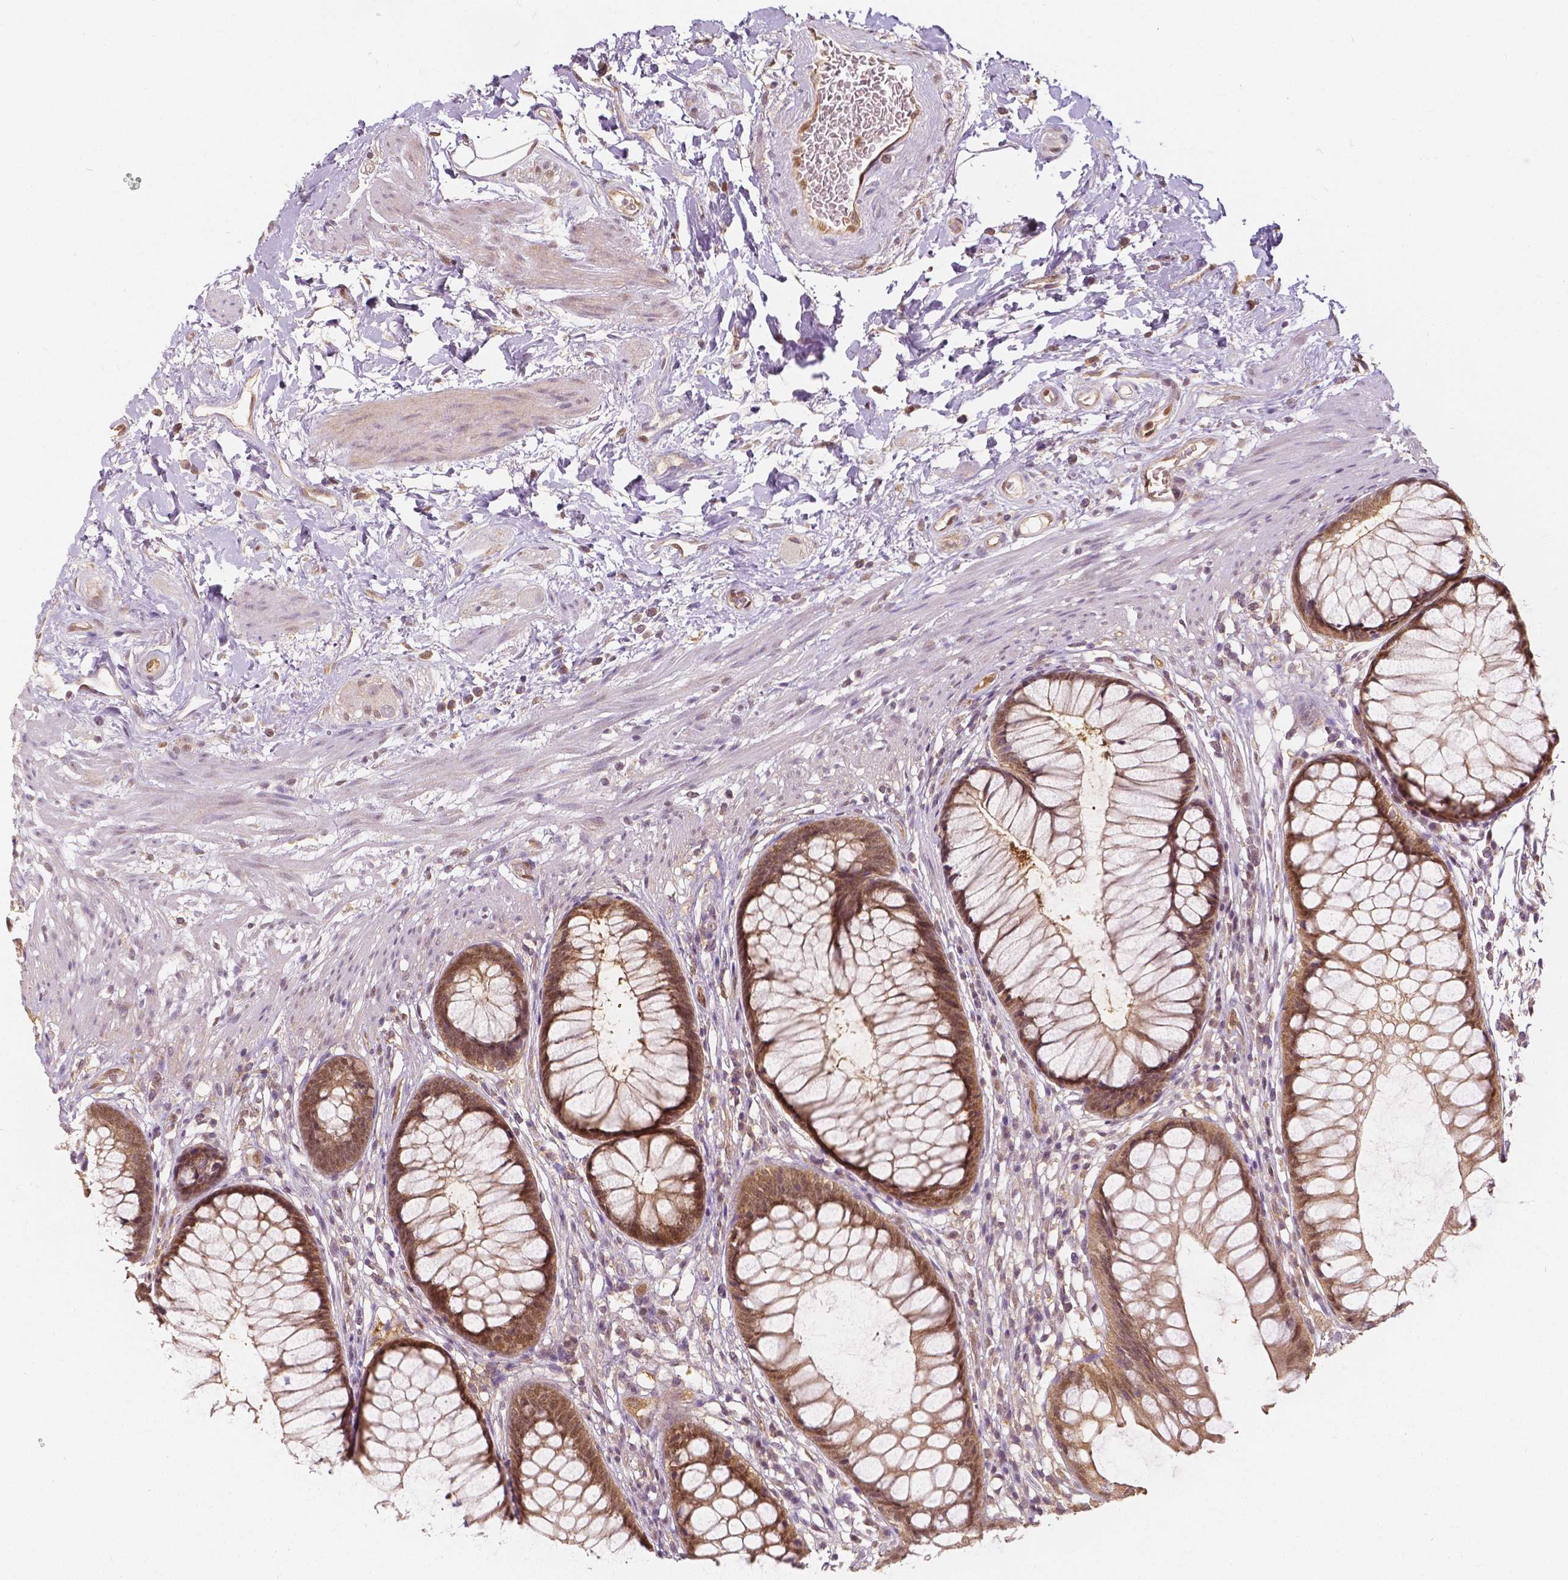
{"staining": {"intensity": "moderate", "quantity": ">75%", "location": "cytoplasmic/membranous,nuclear"}, "tissue": "rectum", "cell_type": "Glandular cells", "image_type": "normal", "snomed": [{"axis": "morphology", "description": "Normal tissue, NOS"}, {"axis": "topography", "description": "Smooth muscle"}, {"axis": "topography", "description": "Rectum"}], "caption": "DAB immunohistochemical staining of unremarkable rectum exhibits moderate cytoplasmic/membranous,nuclear protein staining in approximately >75% of glandular cells. (Stains: DAB (3,3'-diaminobenzidine) in brown, nuclei in blue, Microscopy: brightfield microscopy at high magnification).", "gene": "NAPRT", "patient": {"sex": "male", "age": 53}}